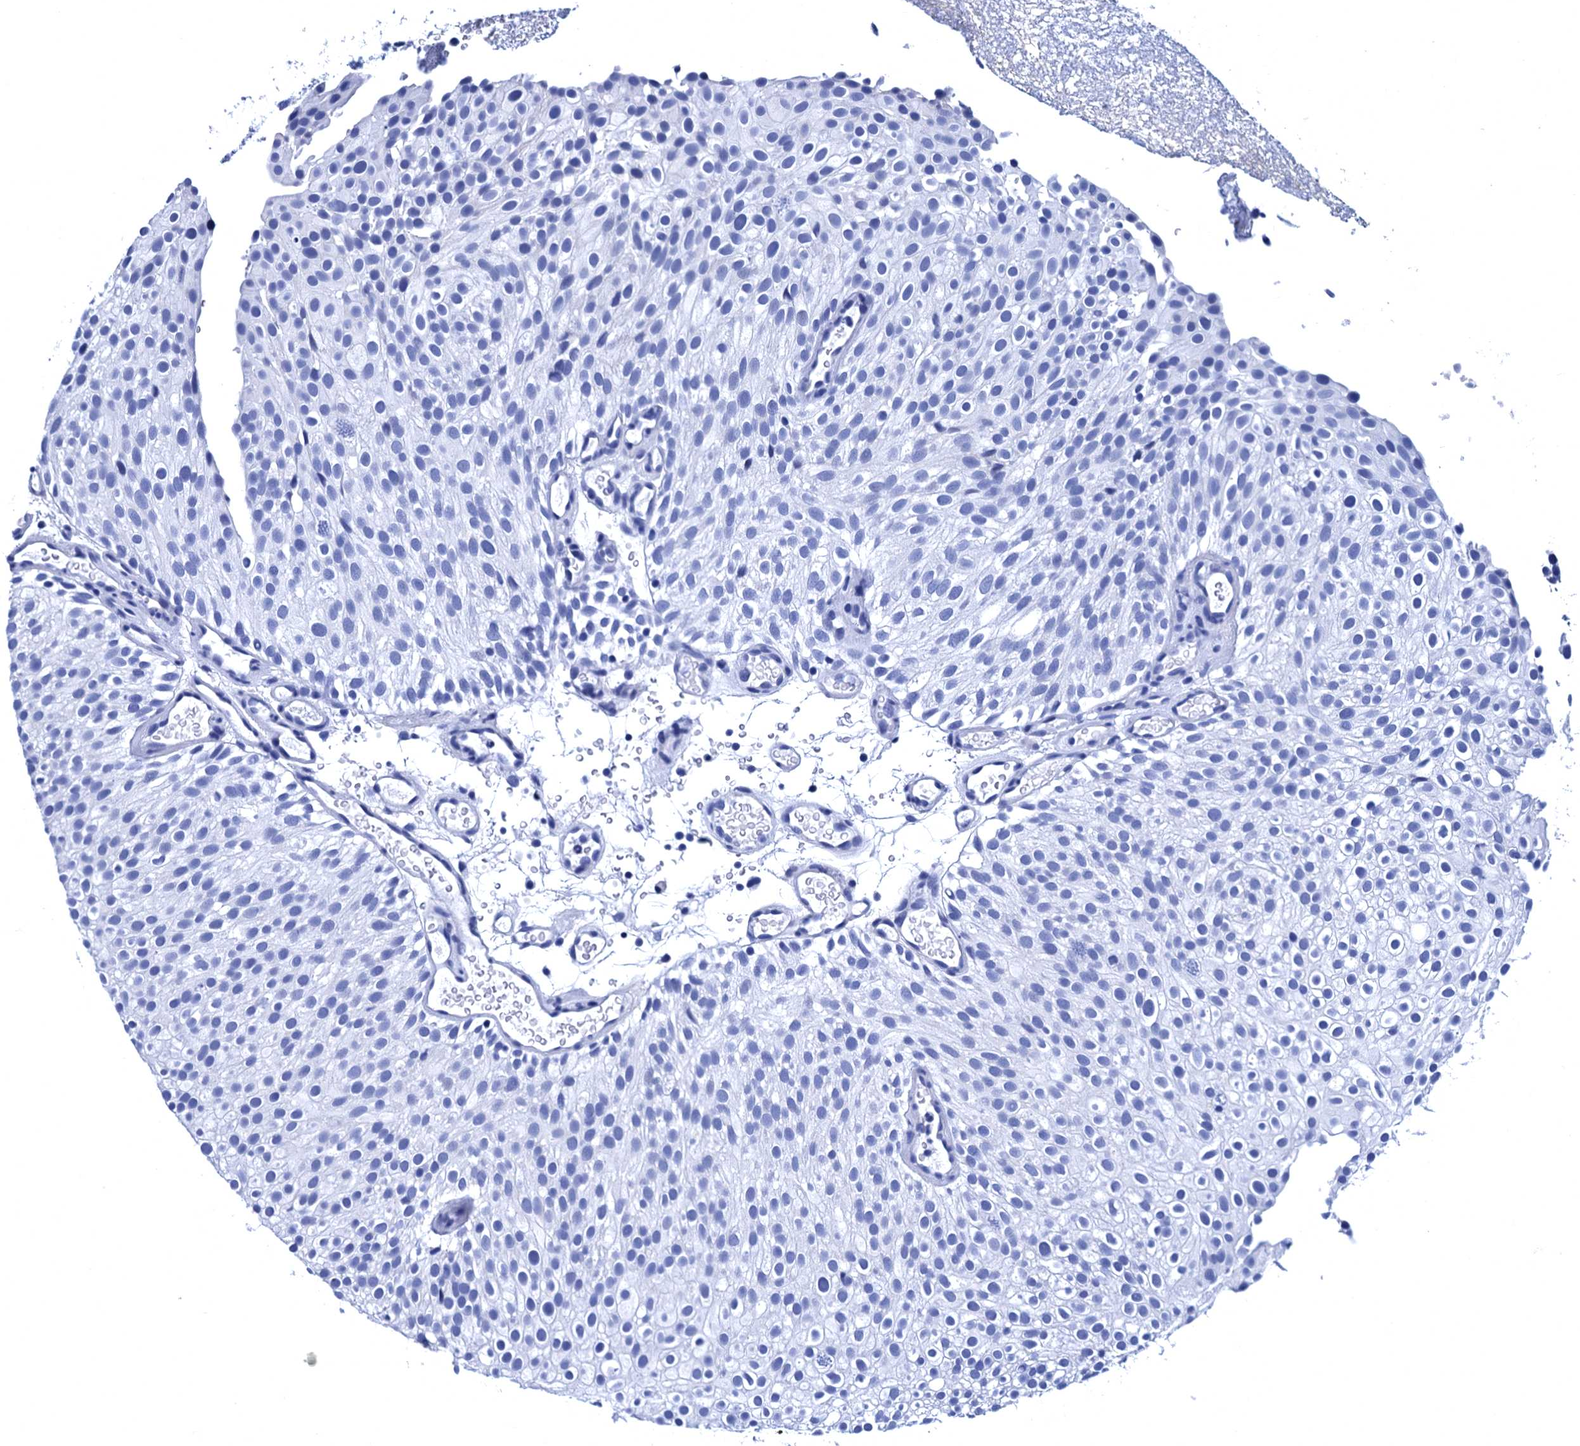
{"staining": {"intensity": "negative", "quantity": "none", "location": "none"}, "tissue": "urothelial cancer", "cell_type": "Tumor cells", "image_type": "cancer", "snomed": [{"axis": "morphology", "description": "Urothelial carcinoma, Low grade"}, {"axis": "topography", "description": "Urinary bladder"}], "caption": "Human urothelial carcinoma (low-grade) stained for a protein using immunohistochemistry (IHC) shows no staining in tumor cells.", "gene": "MYBPC3", "patient": {"sex": "male", "age": 78}}